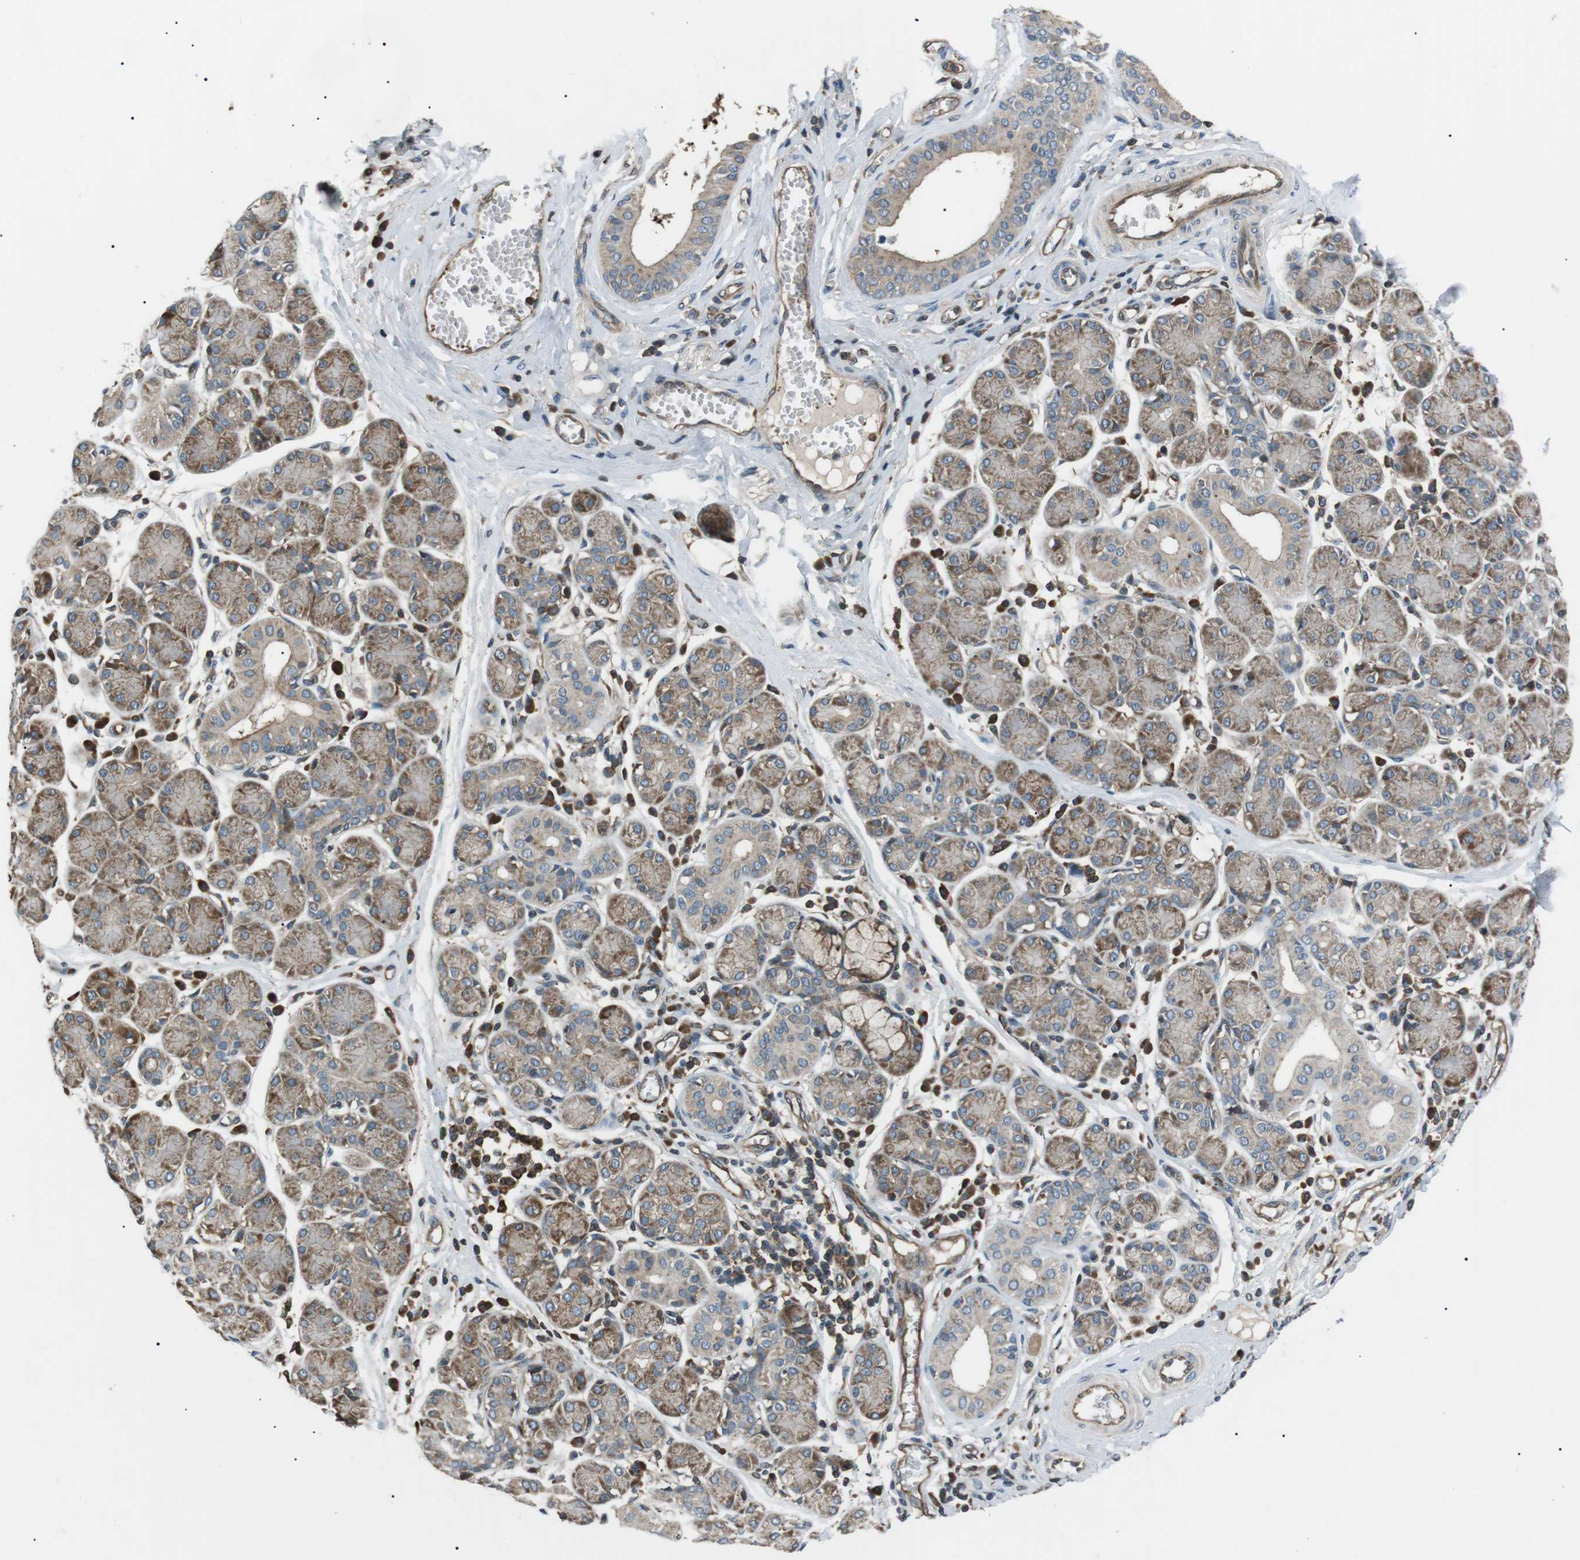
{"staining": {"intensity": "moderate", "quantity": "25%-75%", "location": "cytoplasmic/membranous"}, "tissue": "salivary gland", "cell_type": "Glandular cells", "image_type": "normal", "snomed": [{"axis": "morphology", "description": "Normal tissue, NOS"}, {"axis": "morphology", "description": "Inflammation, NOS"}, {"axis": "topography", "description": "Lymph node"}, {"axis": "topography", "description": "Salivary gland"}], "caption": "Approximately 25%-75% of glandular cells in benign human salivary gland reveal moderate cytoplasmic/membranous protein expression as visualized by brown immunohistochemical staining.", "gene": "GPR161", "patient": {"sex": "male", "age": 3}}